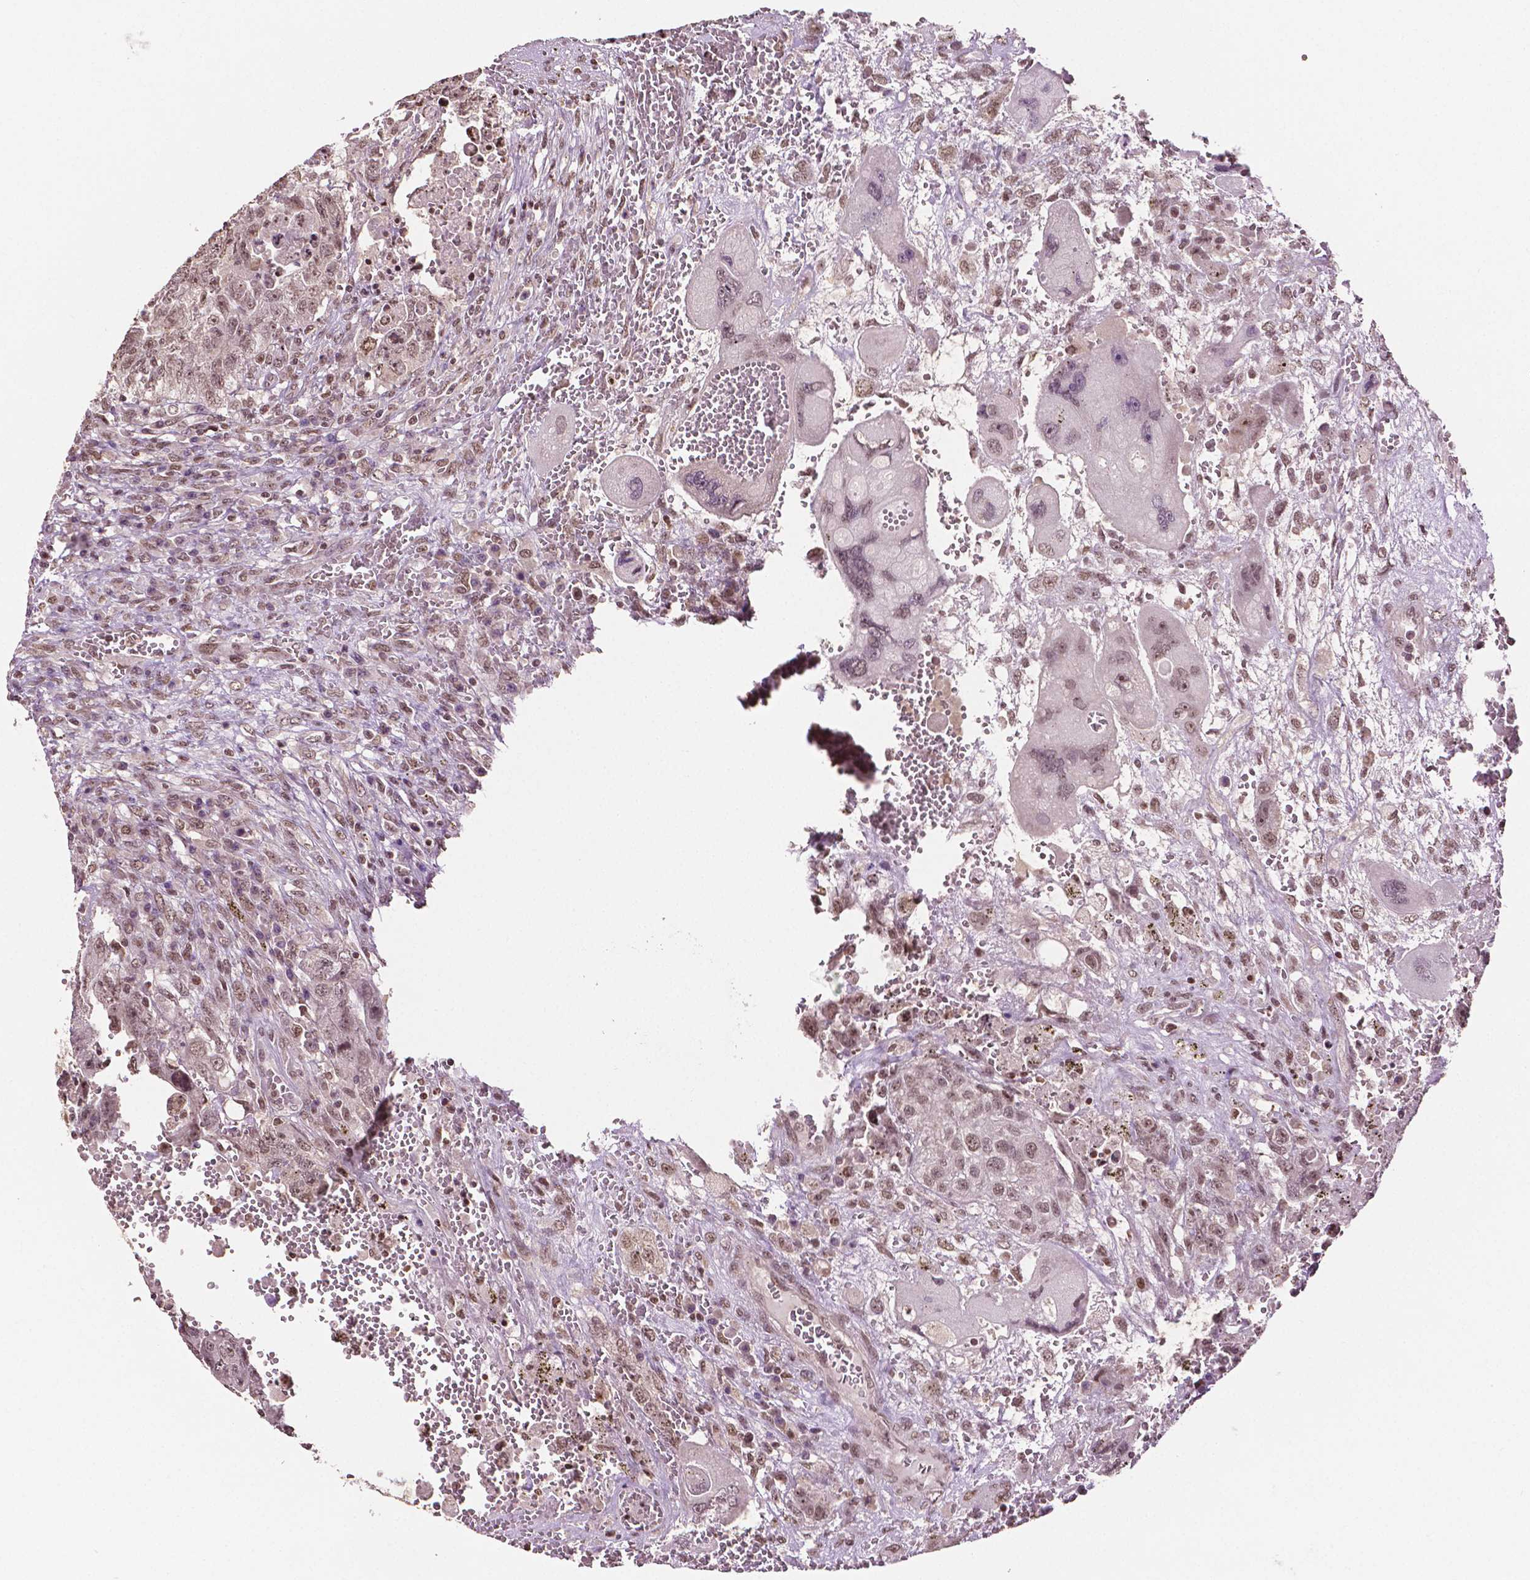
{"staining": {"intensity": "moderate", "quantity": ">75%", "location": "nuclear"}, "tissue": "testis cancer", "cell_type": "Tumor cells", "image_type": "cancer", "snomed": [{"axis": "morphology", "description": "Carcinoma, Embryonal, NOS"}, {"axis": "topography", "description": "Testis"}], "caption": "Testis cancer stained with DAB (3,3'-diaminobenzidine) IHC shows medium levels of moderate nuclear expression in about >75% of tumor cells.", "gene": "DEK", "patient": {"sex": "male", "age": 26}}